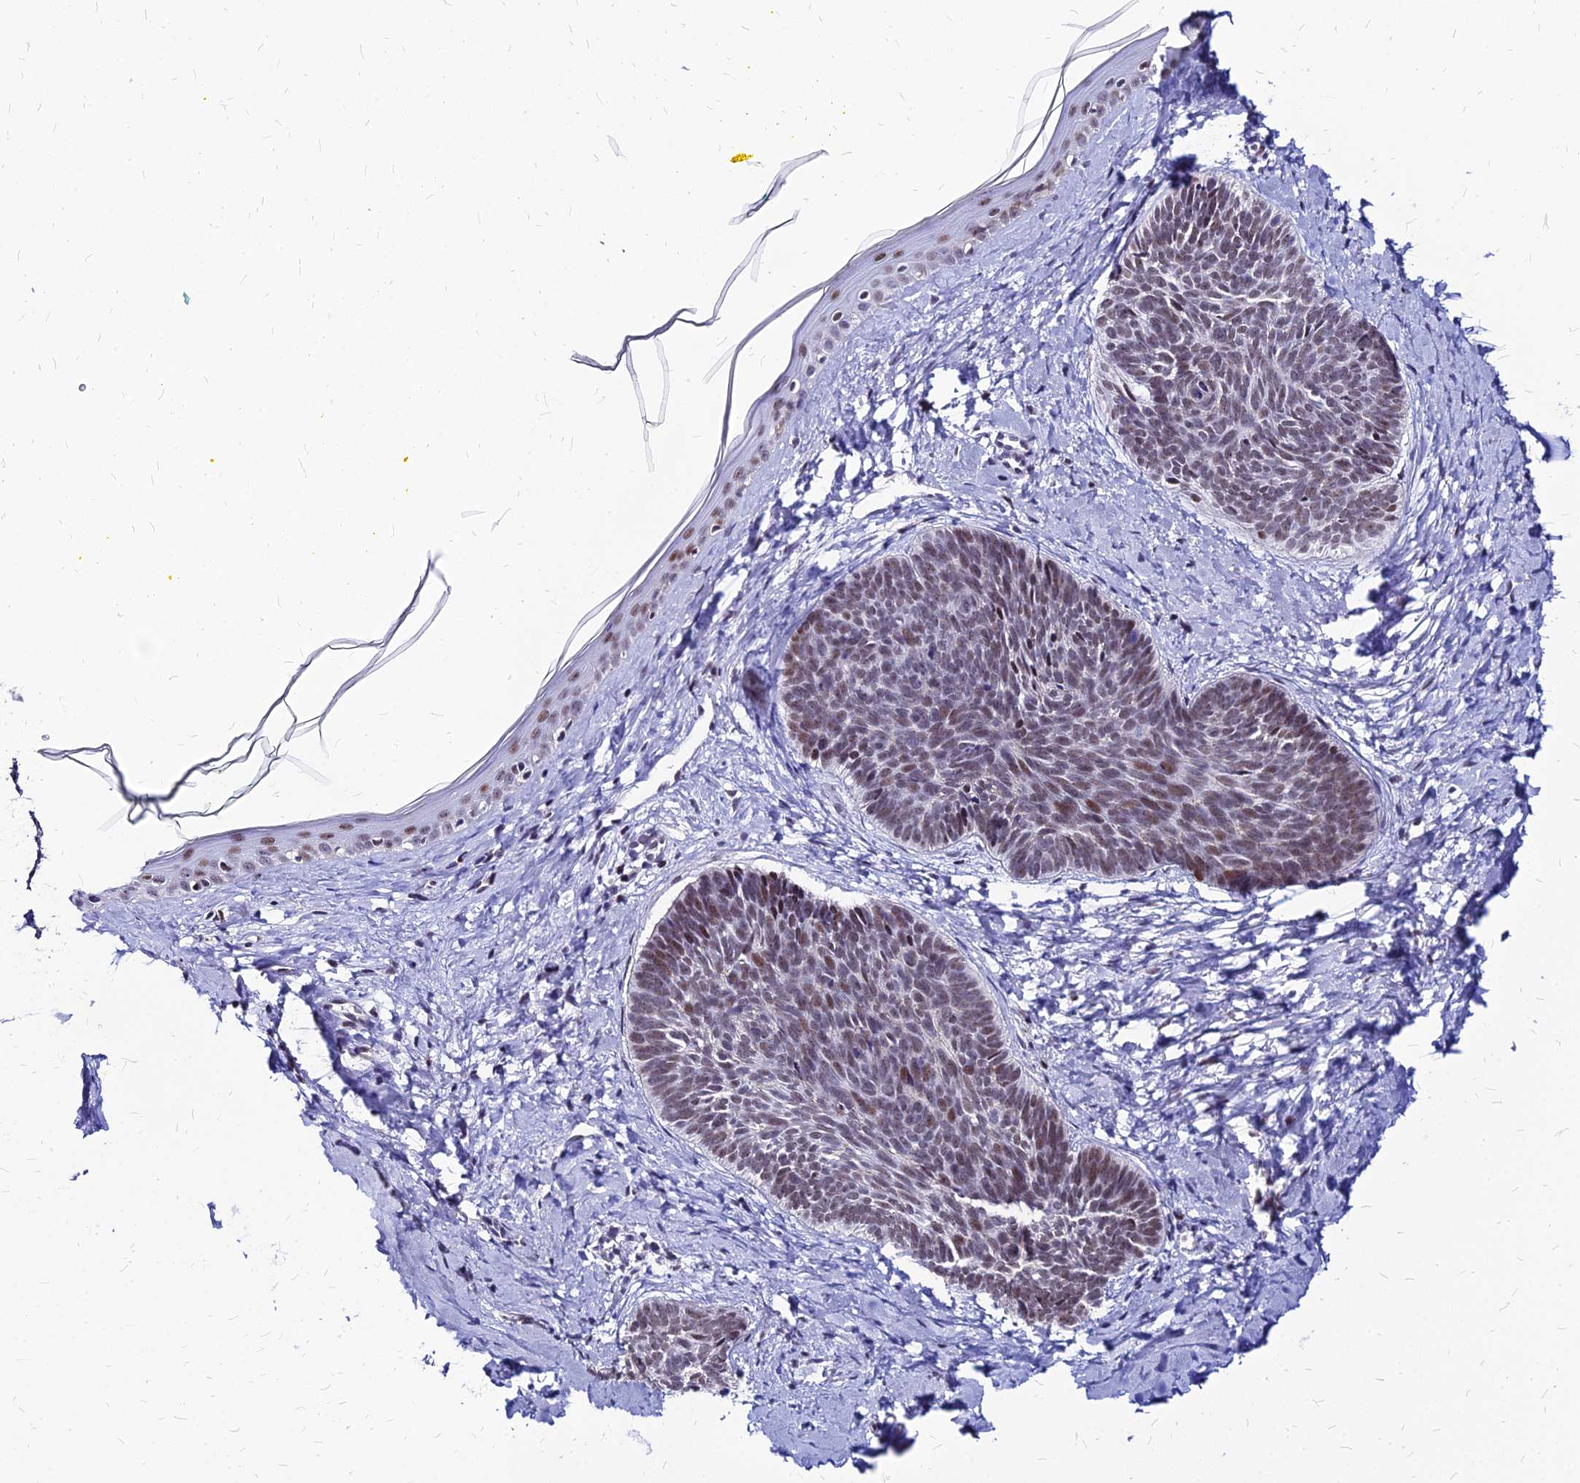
{"staining": {"intensity": "moderate", "quantity": "25%-75%", "location": "nuclear"}, "tissue": "skin cancer", "cell_type": "Tumor cells", "image_type": "cancer", "snomed": [{"axis": "morphology", "description": "Basal cell carcinoma"}, {"axis": "topography", "description": "Skin"}], "caption": "Immunohistochemical staining of human basal cell carcinoma (skin) shows medium levels of moderate nuclear staining in approximately 25%-75% of tumor cells. (brown staining indicates protein expression, while blue staining denotes nuclei).", "gene": "FDX2", "patient": {"sex": "female", "age": 81}}